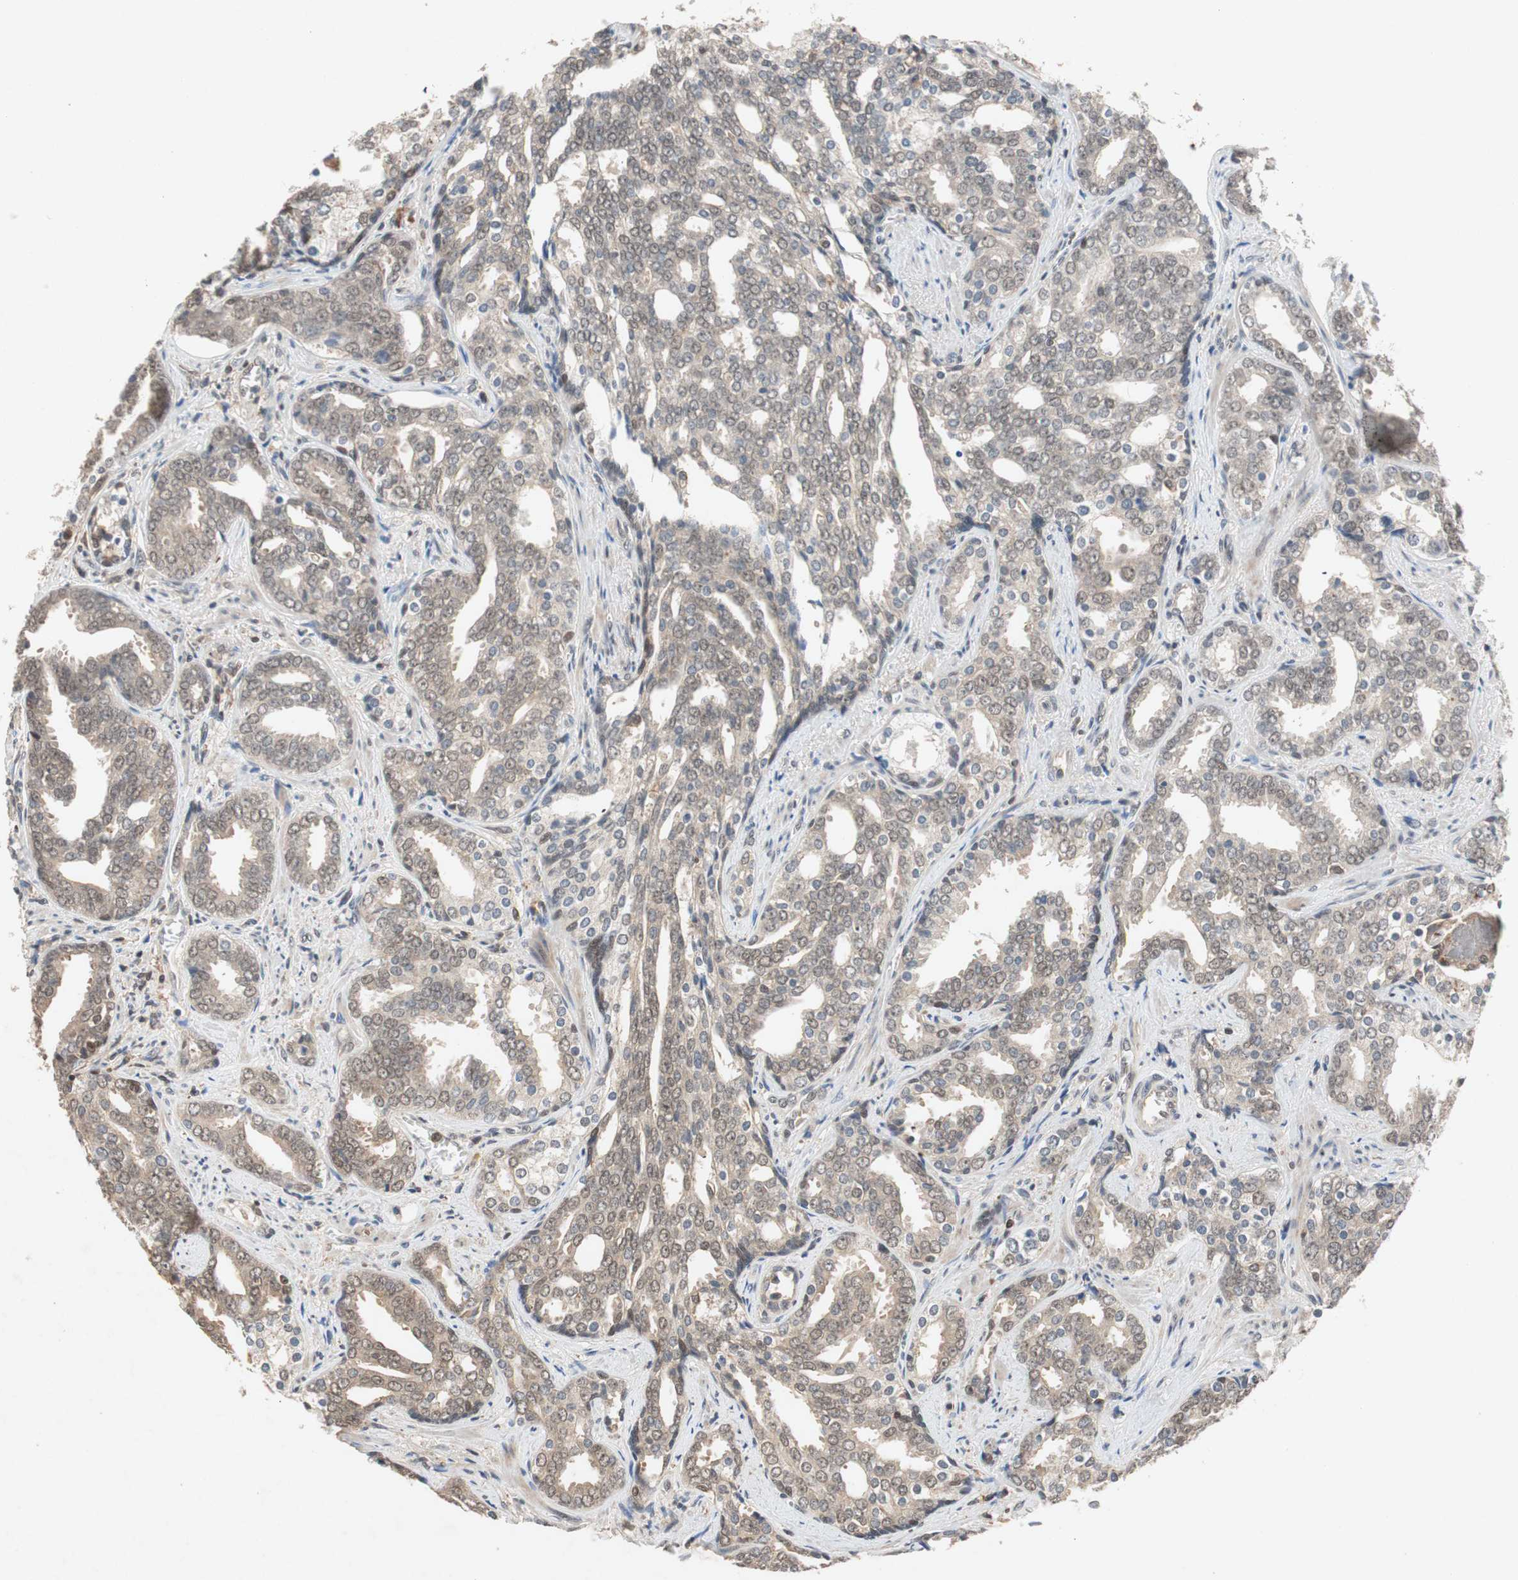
{"staining": {"intensity": "moderate", "quantity": ">75%", "location": "cytoplasmic/membranous,nuclear"}, "tissue": "prostate cancer", "cell_type": "Tumor cells", "image_type": "cancer", "snomed": [{"axis": "morphology", "description": "Adenocarcinoma, High grade"}, {"axis": "topography", "description": "Prostate"}], "caption": "Tumor cells exhibit medium levels of moderate cytoplasmic/membranous and nuclear positivity in about >75% of cells in human prostate cancer. Using DAB (3,3'-diaminobenzidine) (brown) and hematoxylin (blue) stains, captured at high magnification using brightfield microscopy.", "gene": "GART", "patient": {"sex": "male", "age": 67}}